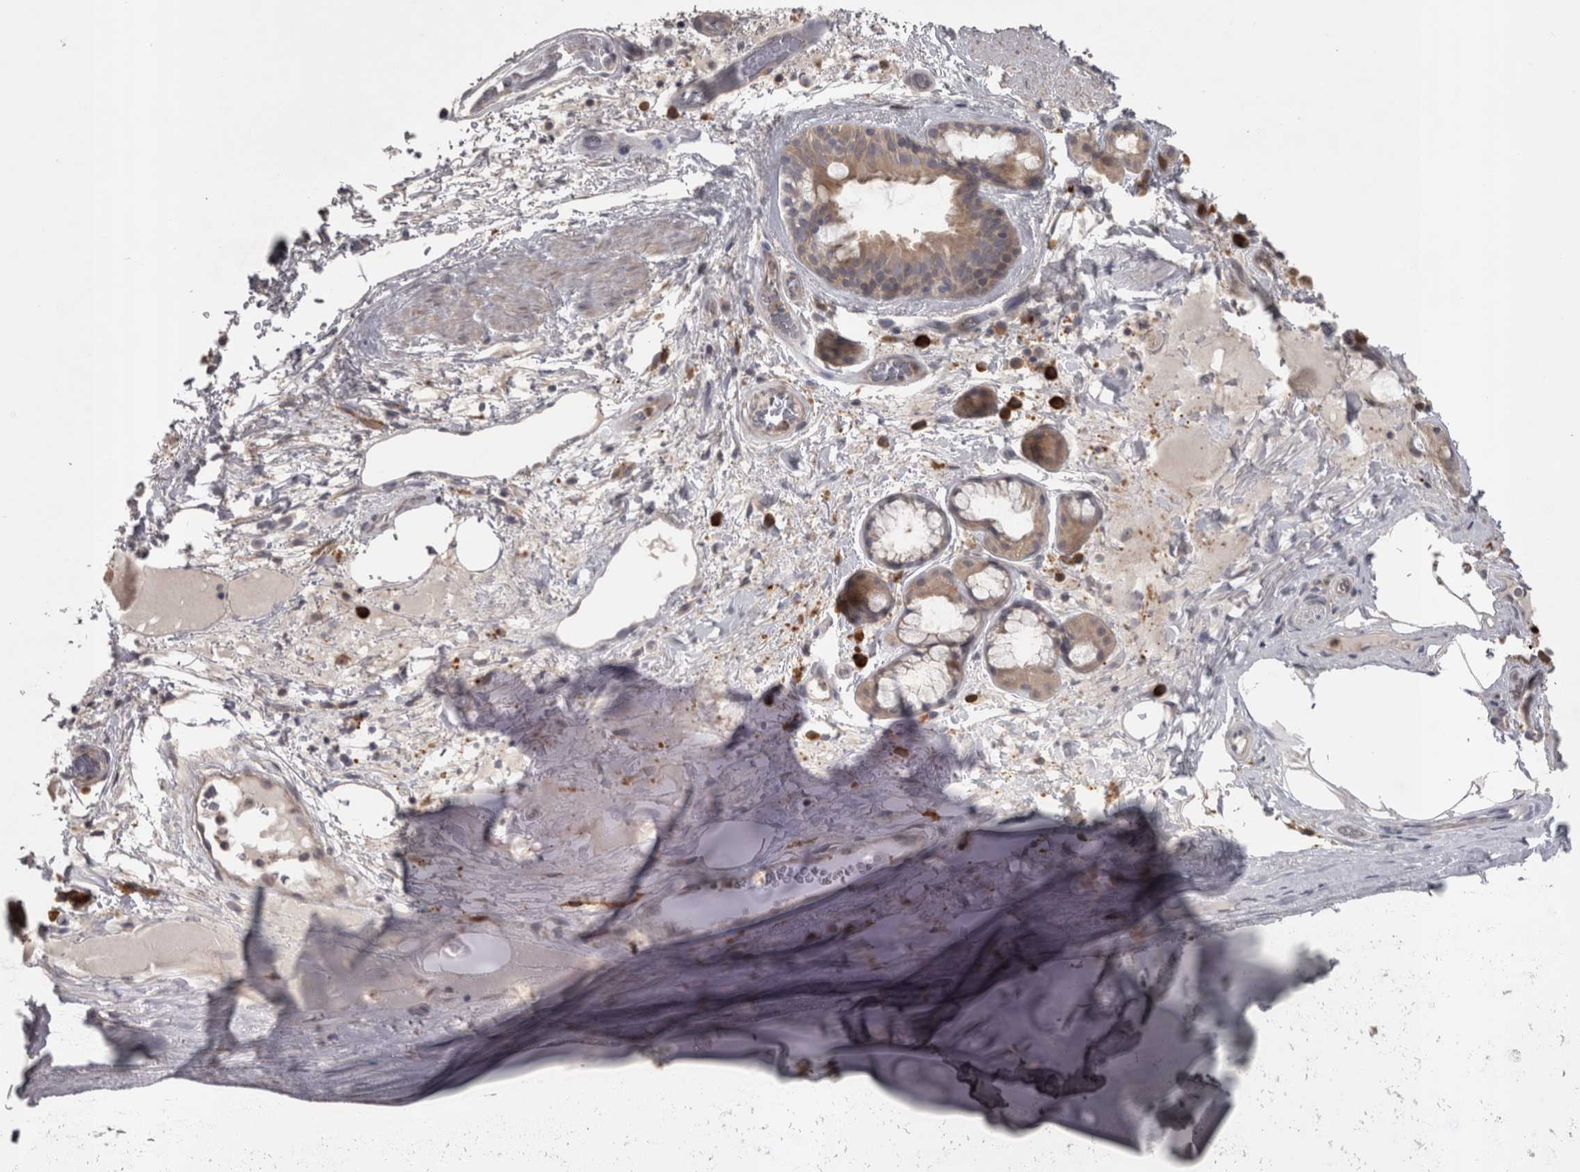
{"staining": {"intensity": "weak", "quantity": "25%-75%", "location": "cytoplasmic/membranous"}, "tissue": "bronchus", "cell_type": "Respiratory epithelial cells", "image_type": "normal", "snomed": [{"axis": "morphology", "description": "Normal tissue, NOS"}, {"axis": "topography", "description": "Cartilage tissue"}], "caption": "Benign bronchus reveals weak cytoplasmic/membranous expression in about 25%-75% of respiratory epithelial cells.", "gene": "SLCO5A1", "patient": {"sex": "female", "age": 63}}